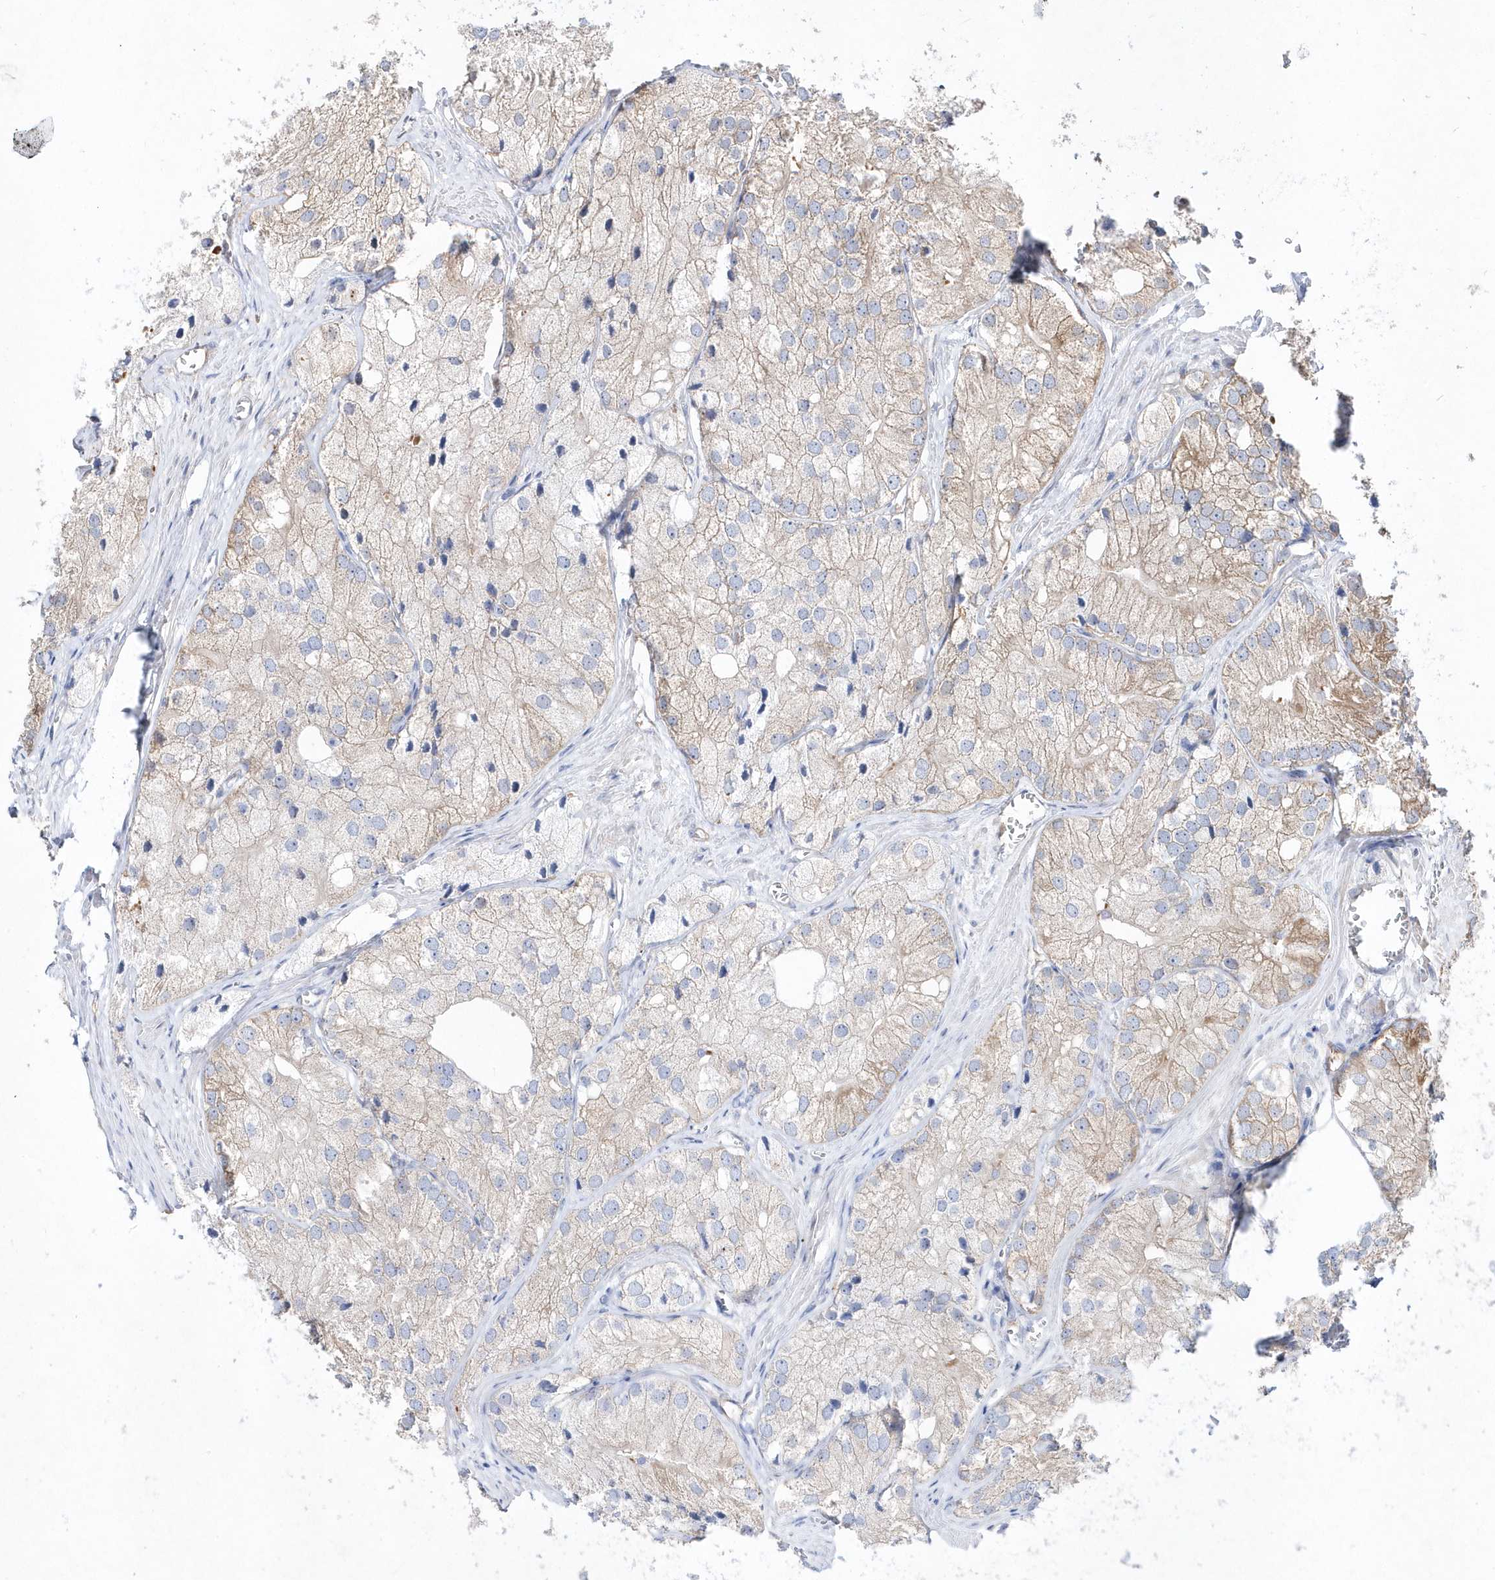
{"staining": {"intensity": "moderate", "quantity": "25%-75%", "location": "cytoplasmic/membranous"}, "tissue": "prostate cancer", "cell_type": "Tumor cells", "image_type": "cancer", "snomed": [{"axis": "morphology", "description": "Adenocarcinoma, Low grade"}, {"axis": "topography", "description": "Prostate"}], "caption": "An immunohistochemistry photomicrograph of tumor tissue is shown. Protein staining in brown highlights moderate cytoplasmic/membranous positivity in prostate low-grade adenocarcinoma within tumor cells.", "gene": "JKAMP", "patient": {"sex": "male", "age": 69}}